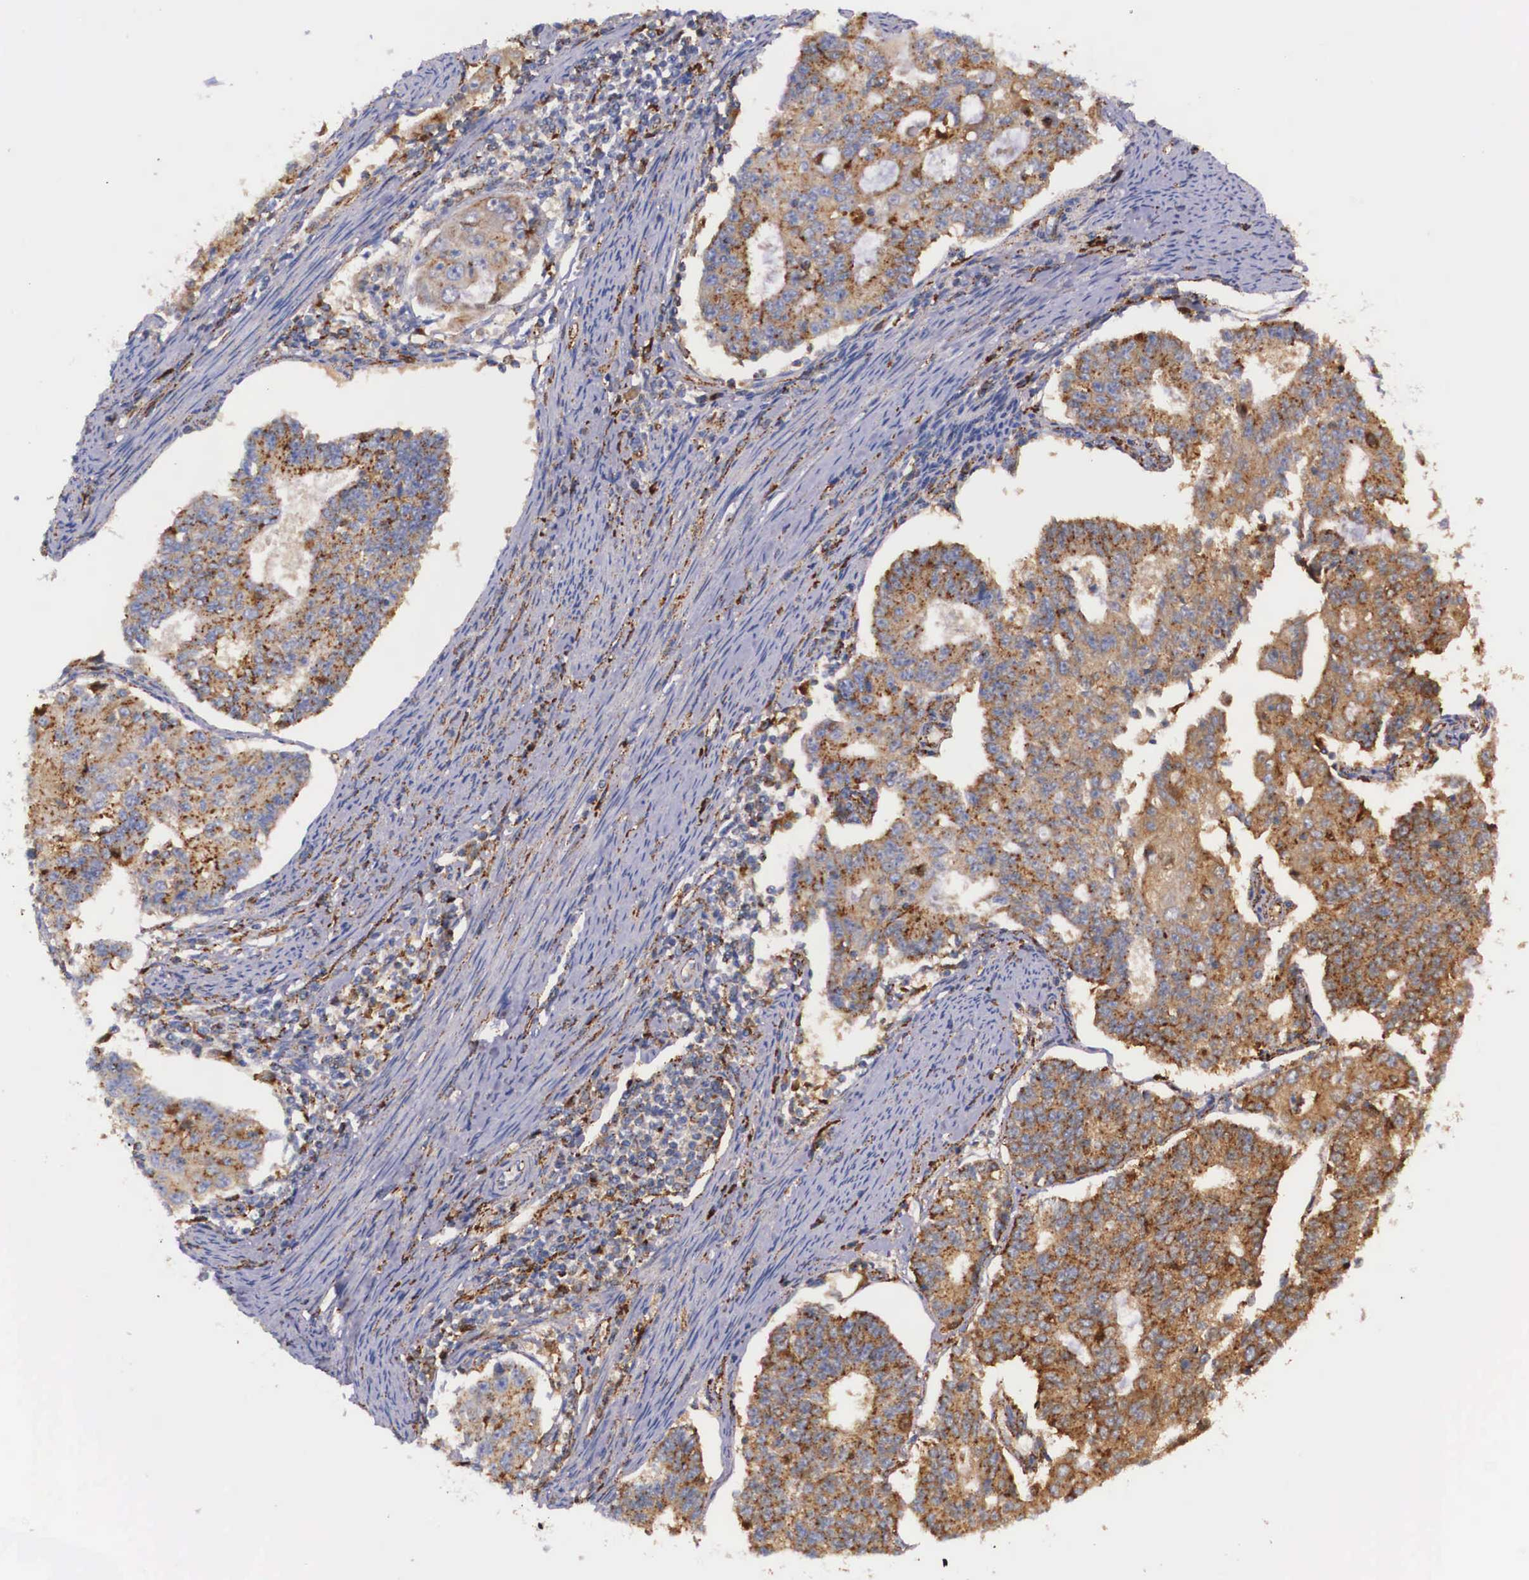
{"staining": {"intensity": "strong", "quantity": ">75%", "location": "cytoplasmic/membranous"}, "tissue": "endometrial cancer", "cell_type": "Tumor cells", "image_type": "cancer", "snomed": [{"axis": "morphology", "description": "Adenocarcinoma, NOS"}, {"axis": "topography", "description": "Endometrium"}], "caption": "Protein staining of endometrial cancer tissue shows strong cytoplasmic/membranous staining in about >75% of tumor cells. (DAB (3,3'-diaminobenzidine) IHC with brightfield microscopy, high magnification).", "gene": "NAGA", "patient": {"sex": "female", "age": 56}}